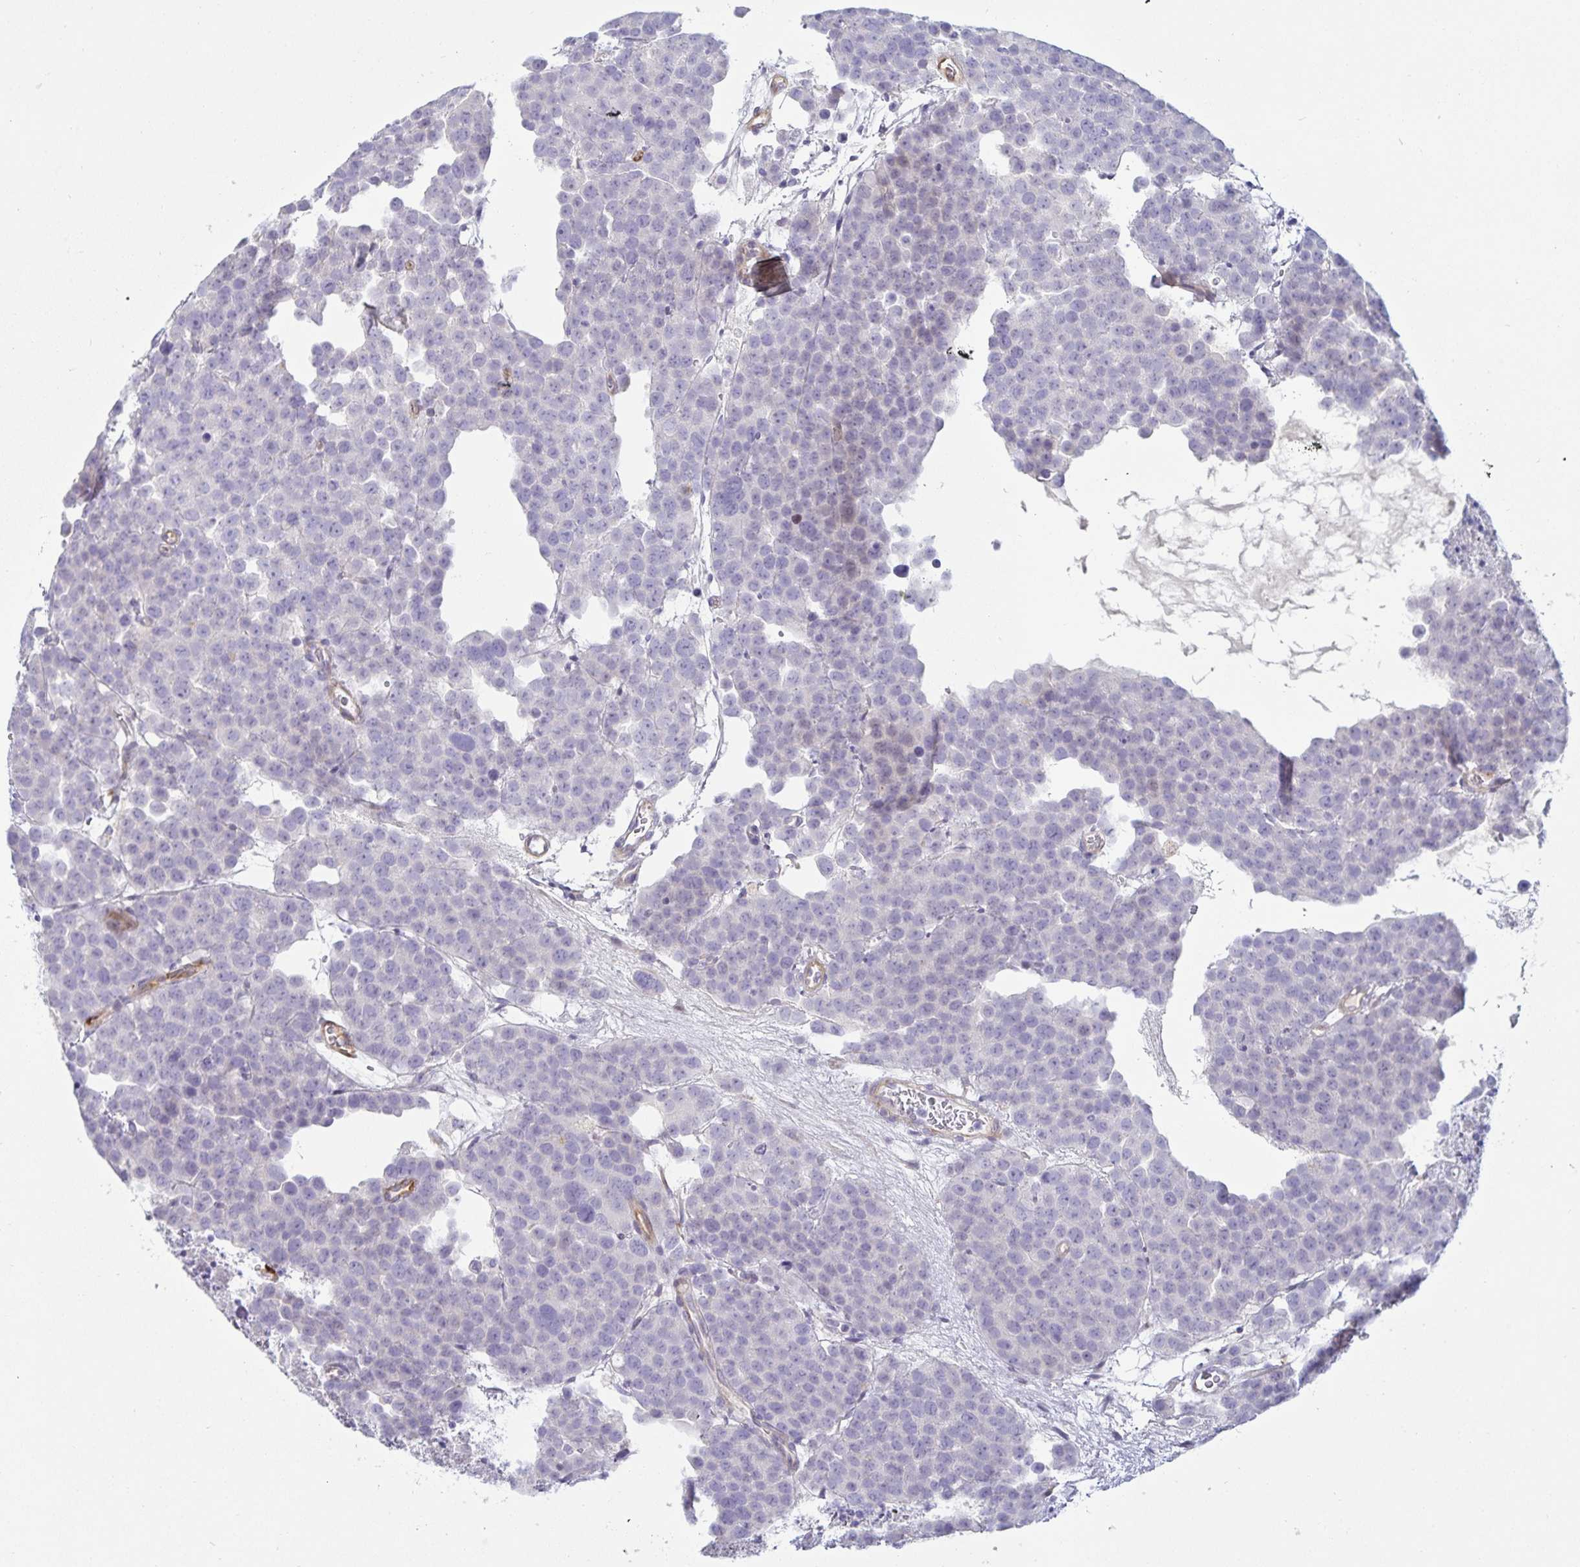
{"staining": {"intensity": "negative", "quantity": "none", "location": "none"}, "tissue": "testis cancer", "cell_type": "Tumor cells", "image_type": "cancer", "snomed": [{"axis": "morphology", "description": "Seminoma, NOS"}, {"axis": "topography", "description": "Testis"}], "caption": "Human testis cancer (seminoma) stained for a protein using immunohistochemistry (IHC) reveals no expression in tumor cells.", "gene": "SPAG4", "patient": {"sex": "male", "age": 71}}